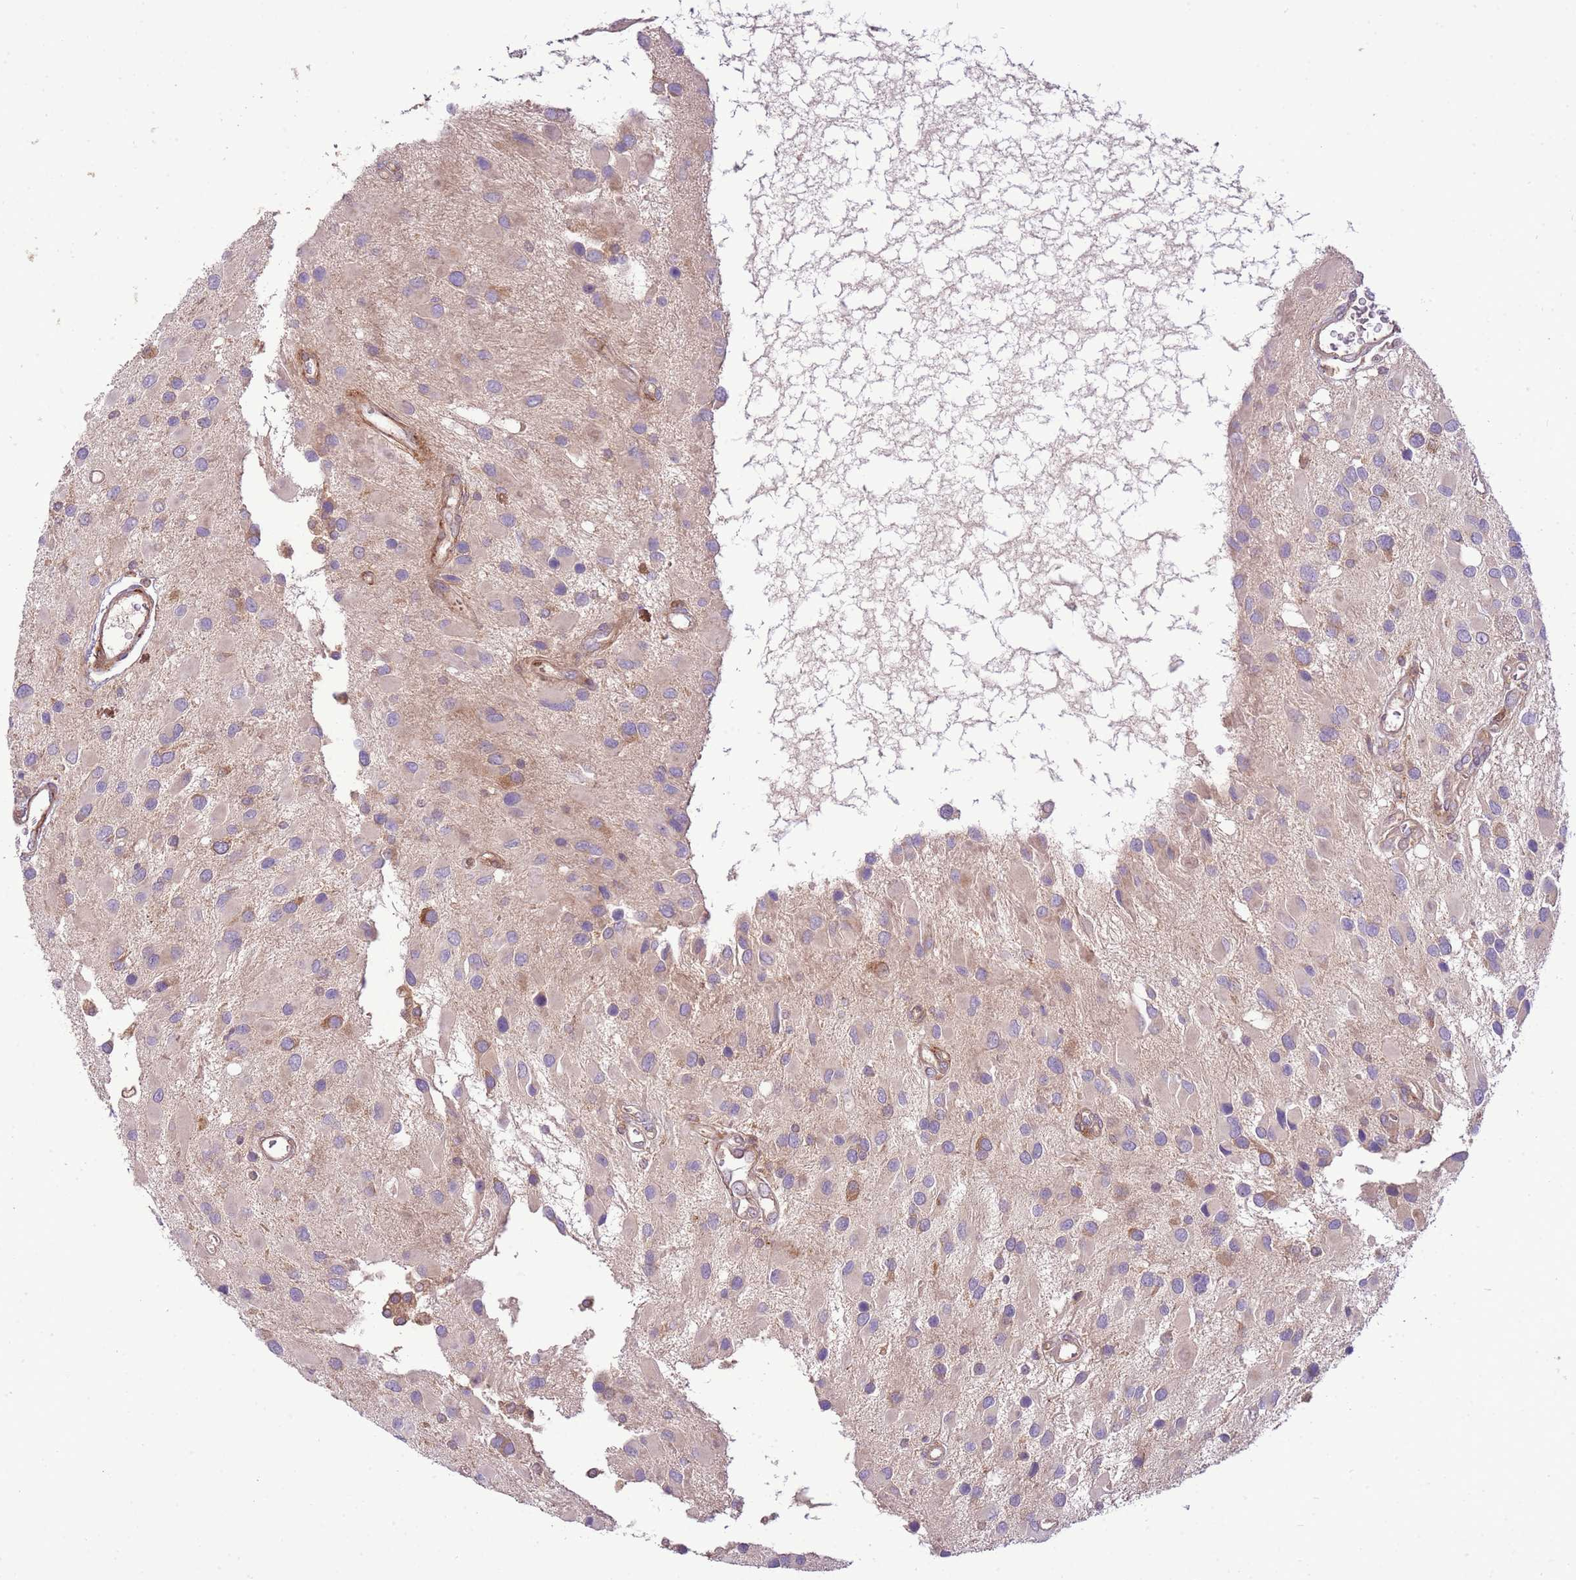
{"staining": {"intensity": "moderate", "quantity": "<25%", "location": "cytoplasmic/membranous"}, "tissue": "glioma", "cell_type": "Tumor cells", "image_type": "cancer", "snomed": [{"axis": "morphology", "description": "Glioma, malignant, High grade"}, {"axis": "topography", "description": "Brain"}], "caption": "A photomicrograph showing moderate cytoplasmic/membranous expression in about <25% of tumor cells in glioma, as visualized by brown immunohistochemical staining.", "gene": "ZNF624", "patient": {"sex": "male", "age": 53}}